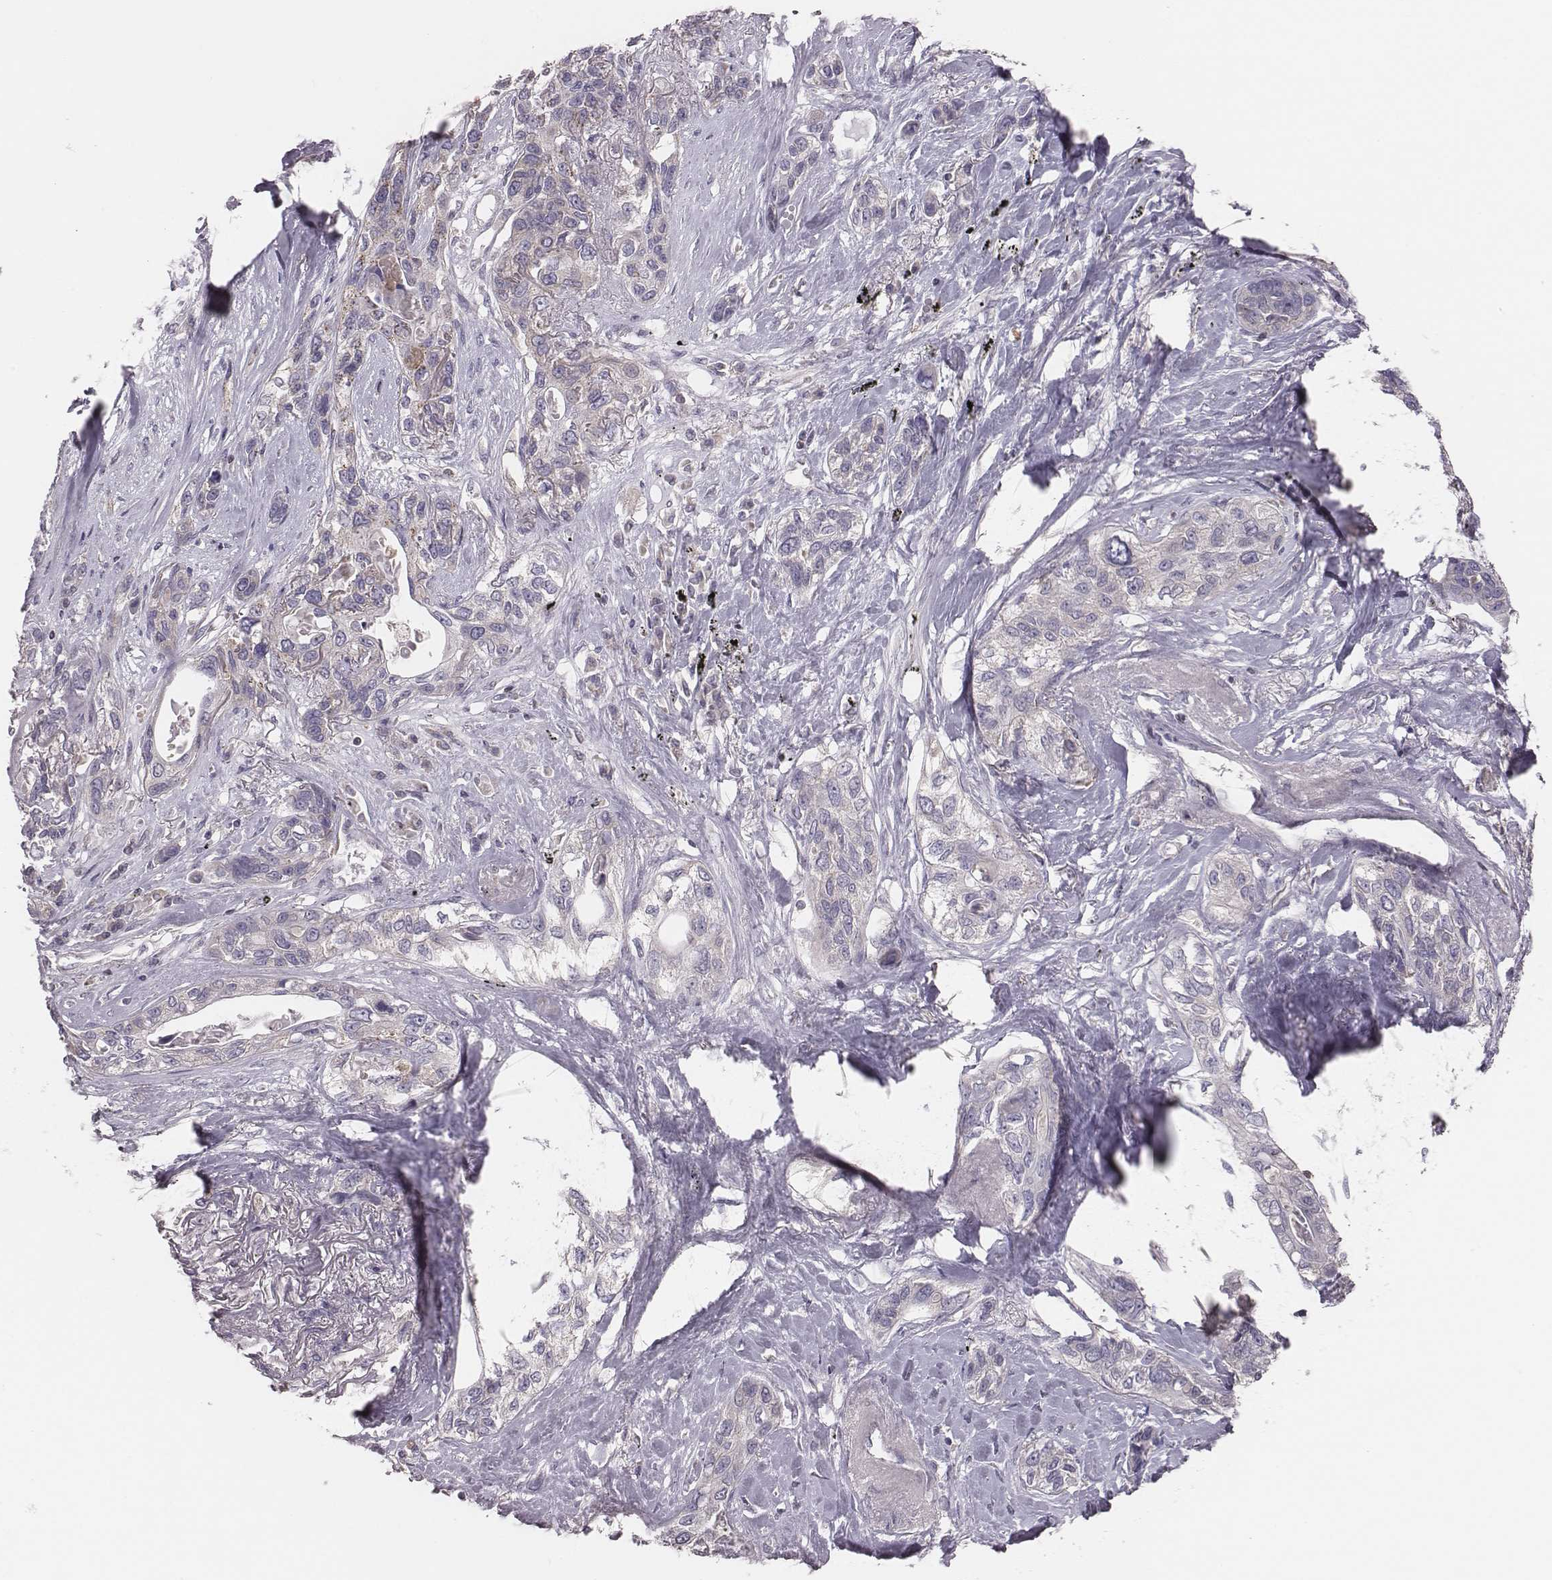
{"staining": {"intensity": "negative", "quantity": "none", "location": "none"}, "tissue": "lung cancer", "cell_type": "Tumor cells", "image_type": "cancer", "snomed": [{"axis": "morphology", "description": "Squamous cell carcinoma, NOS"}, {"axis": "topography", "description": "Lung"}], "caption": "There is no significant staining in tumor cells of lung cancer (squamous cell carcinoma).", "gene": "CAD", "patient": {"sex": "female", "age": 70}}